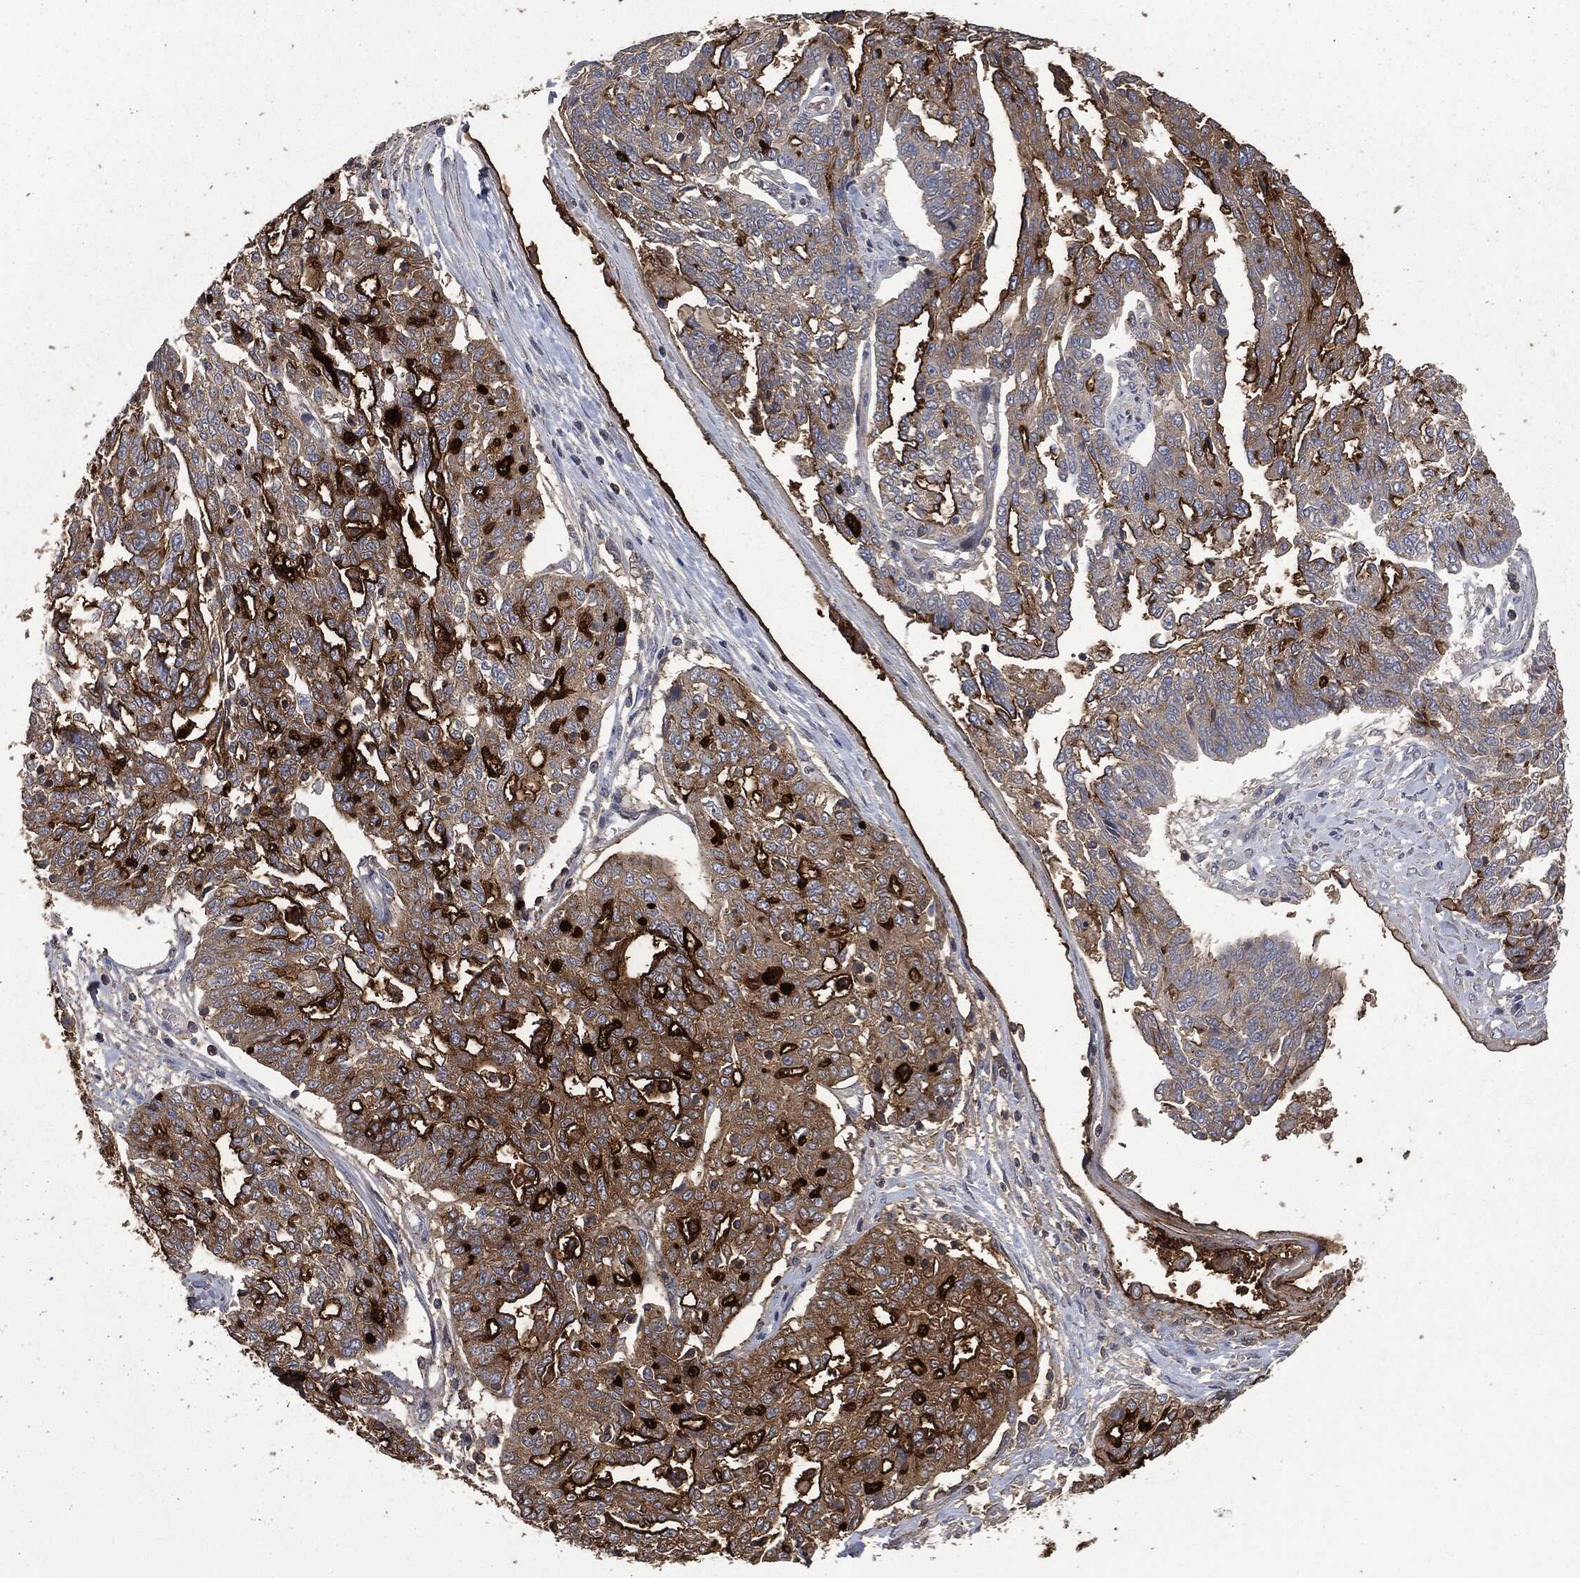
{"staining": {"intensity": "strong", "quantity": "25%-75%", "location": "cytoplasmic/membranous"}, "tissue": "ovarian cancer", "cell_type": "Tumor cells", "image_type": "cancer", "snomed": [{"axis": "morphology", "description": "Cystadenocarcinoma, serous, NOS"}, {"axis": "topography", "description": "Ovary"}], "caption": "A brown stain highlights strong cytoplasmic/membranous expression of a protein in ovarian serous cystadenocarcinoma tumor cells.", "gene": "MSLN", "patient": {"sex": "female", "age": 67}}